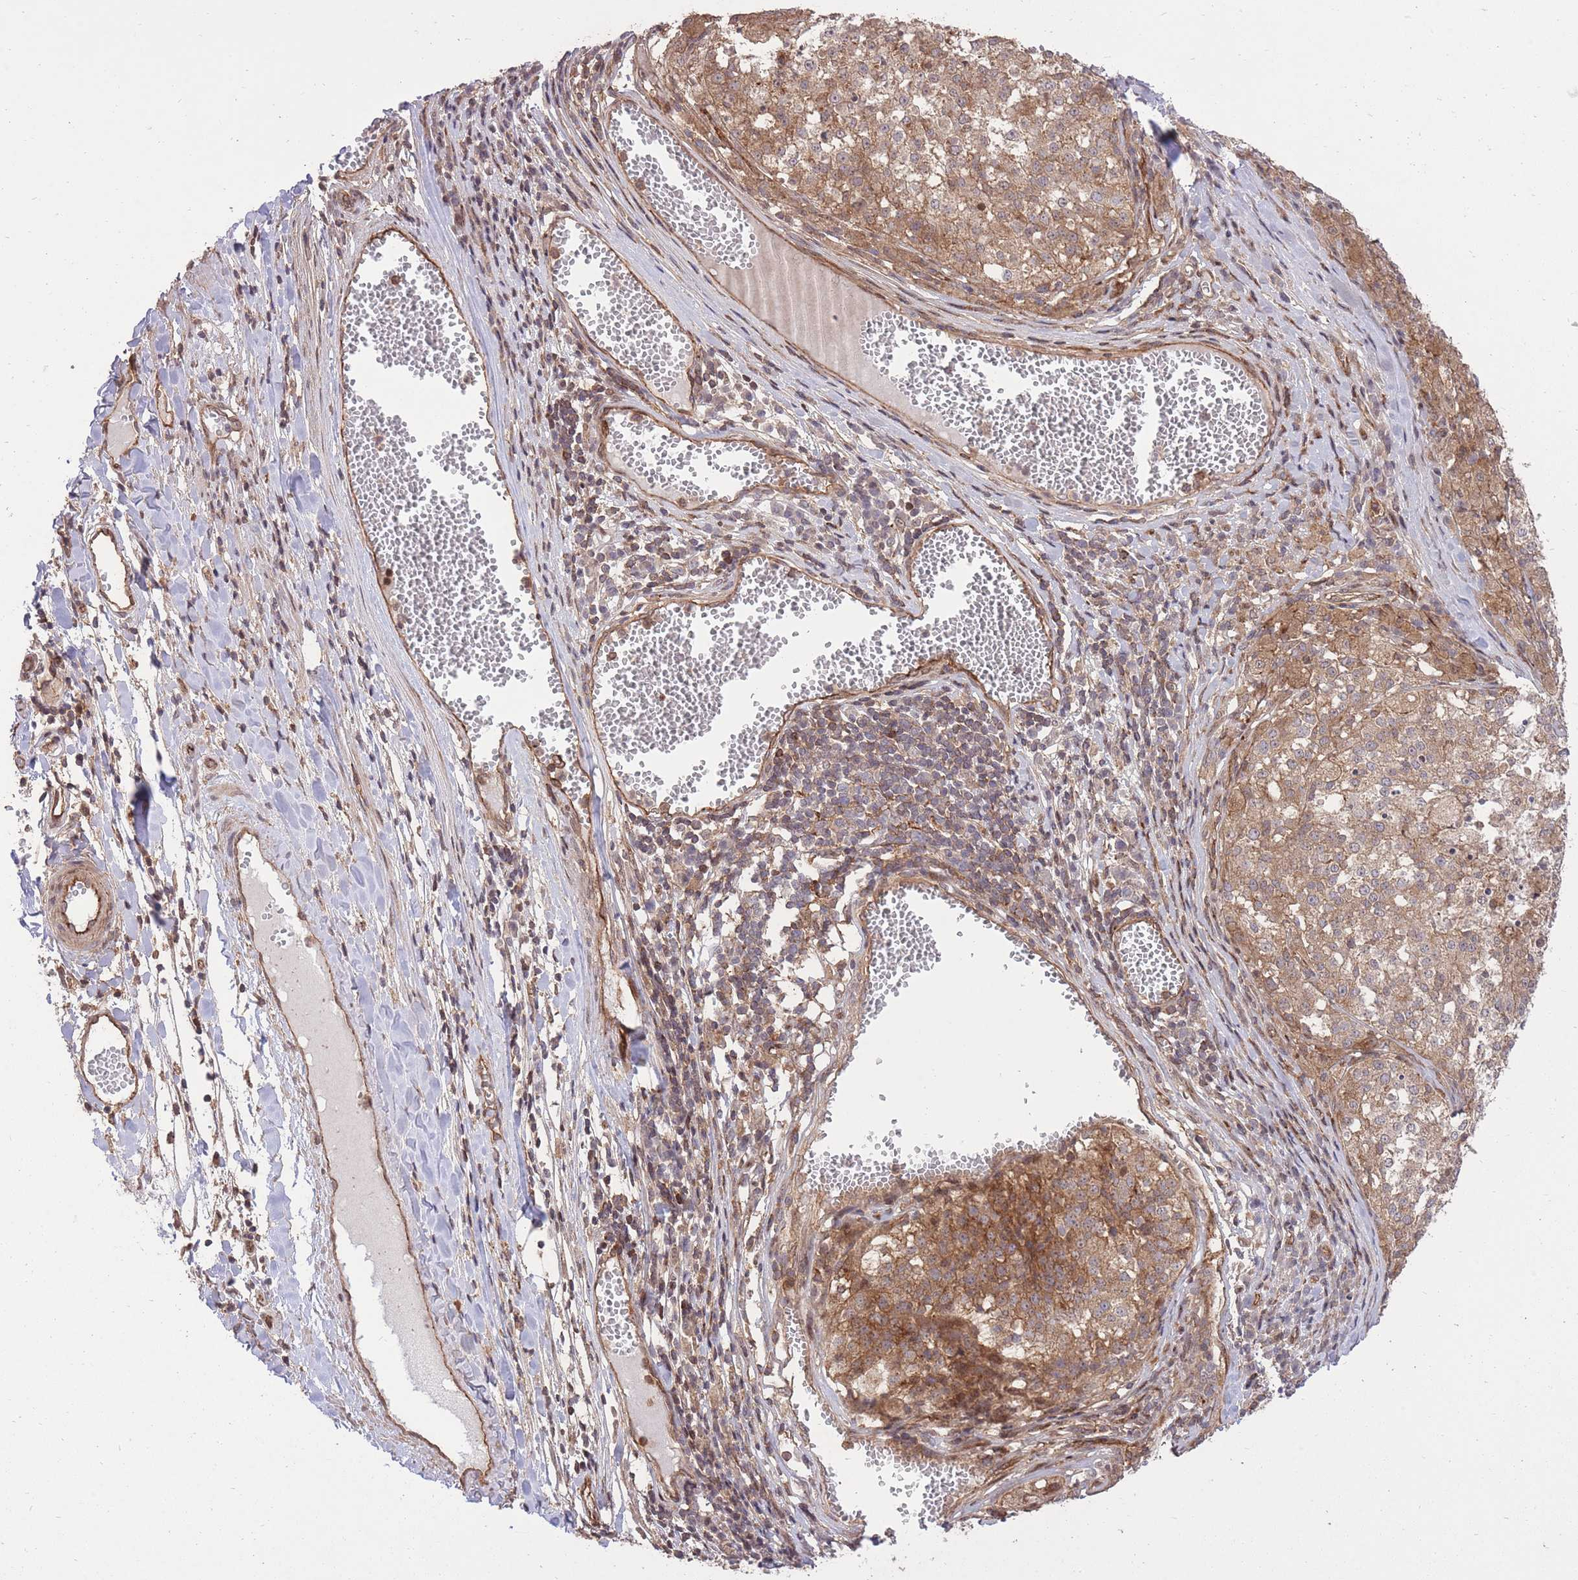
{"staining": {"intensity": "moderate", "quantity": ">75%", "location": "cytoplasmic/membranous"}, "tissue": "melanoma", "cell_type": "Tumor cells", "image_type": "cancer", "snomed": [{"axis": "morphology", "description": "Malignant melanoma, NOS"}, {"axis": "topography", "description": "Skin"}], "caption": "An image of melanoma stained for a protein displays moderate cytoplasmic/membranous brown staining in tumor cells.", "gene": "PLD1", "patient": {"sex": "female", "age": 64}}